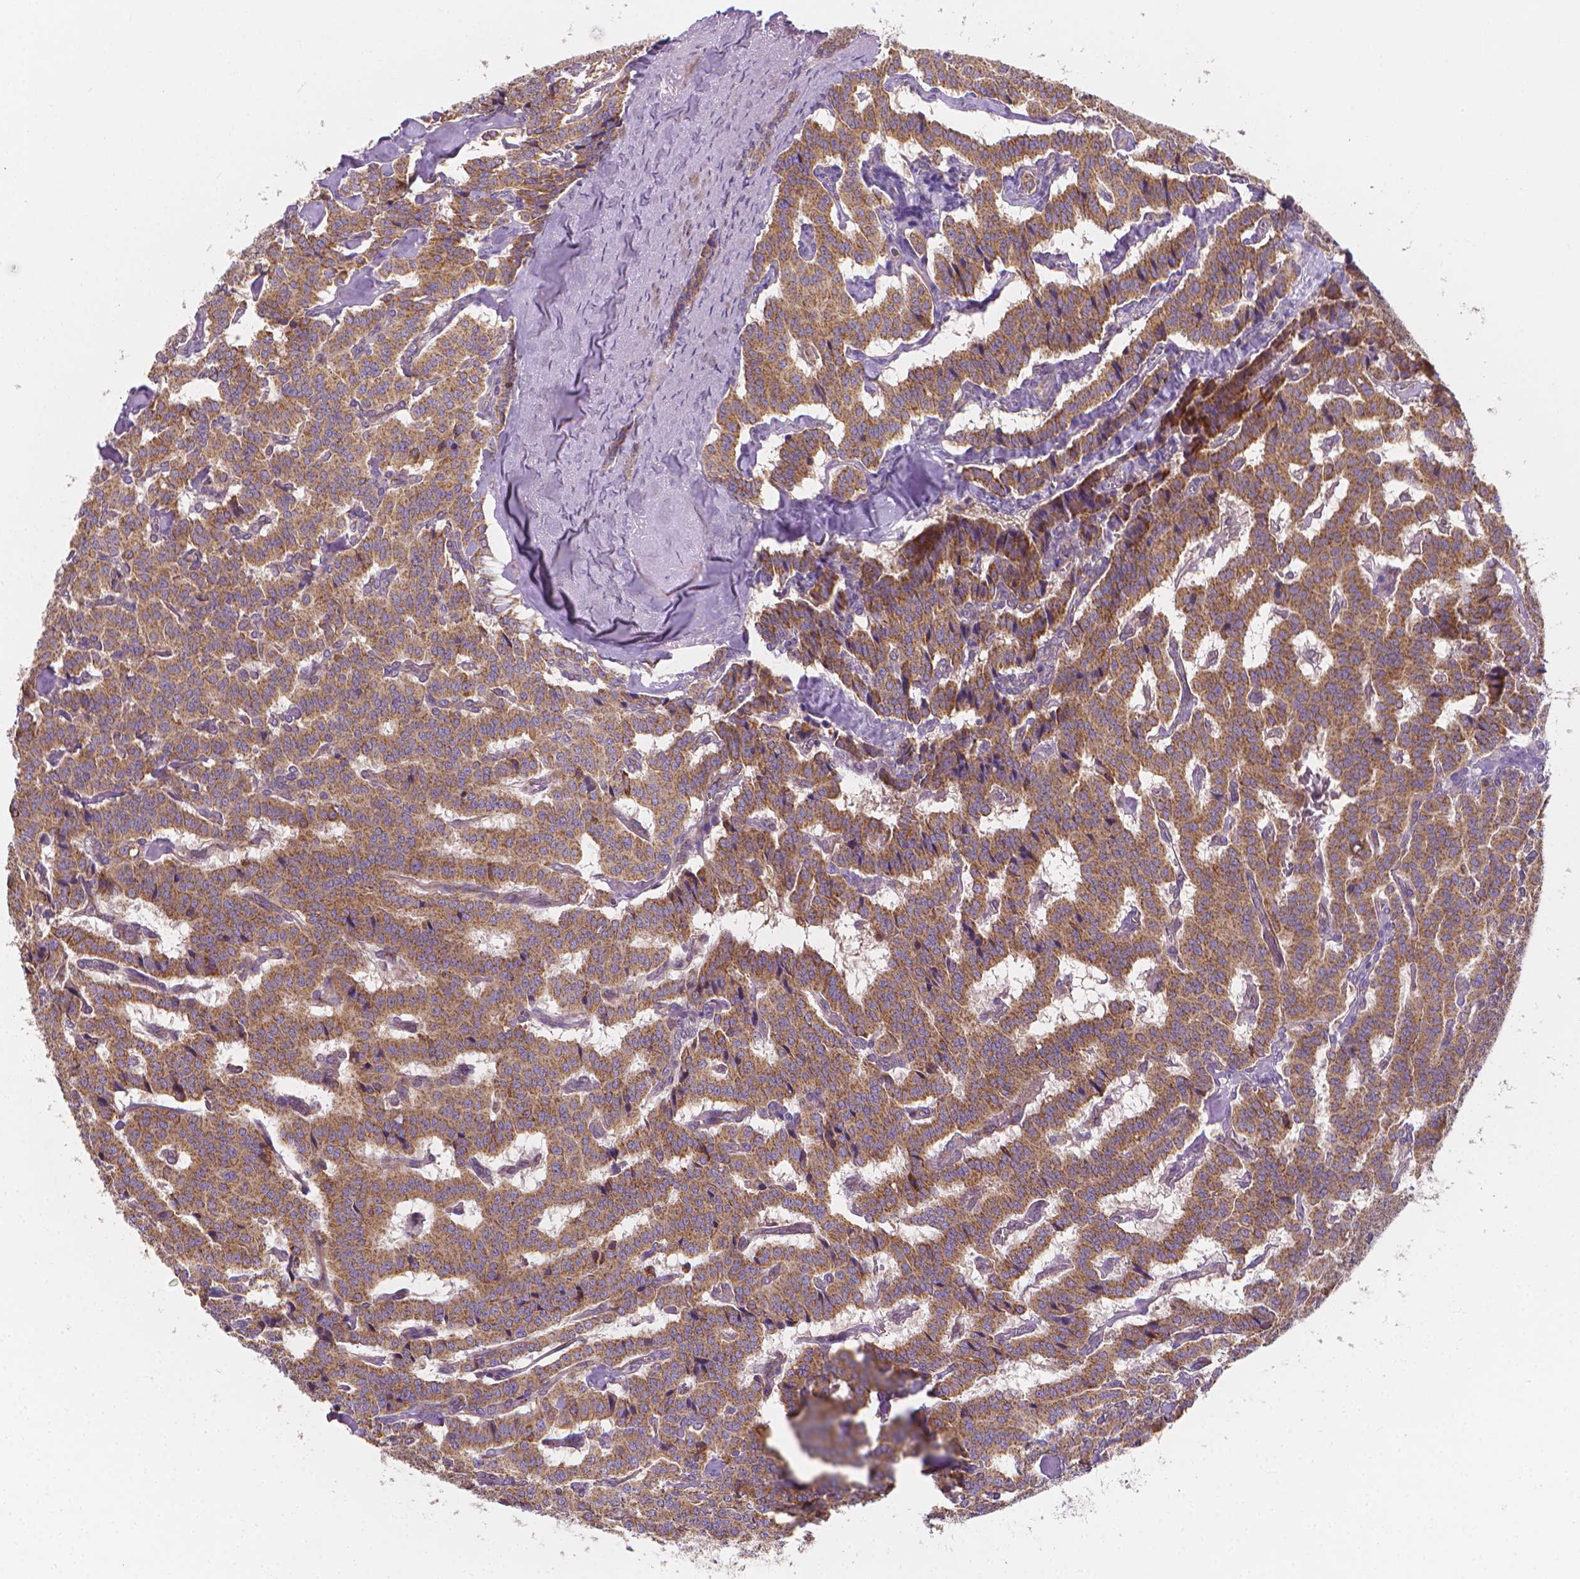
{"staining": {"intensity": "moderate", "quantity": ">75%", "location": "cytoplasmic/membranous"}, "tissue": "carcinoid", "cell_type": "Tumor cells", "image_type": "cancer", "snomed": [{"axis": "morphology", "description": "Carcinoid, malignant, NOS"}, {"axis": "topography", "description": "Lung"}], "caption": "Carcinoid was stained to show a protein in brown. There is medium levels of moderate cytoplasmic/membranous staining in approximately >75% of tumor cells.", "gene": "SNCAIP", "patient": {"sex": "female", "age": 46}}